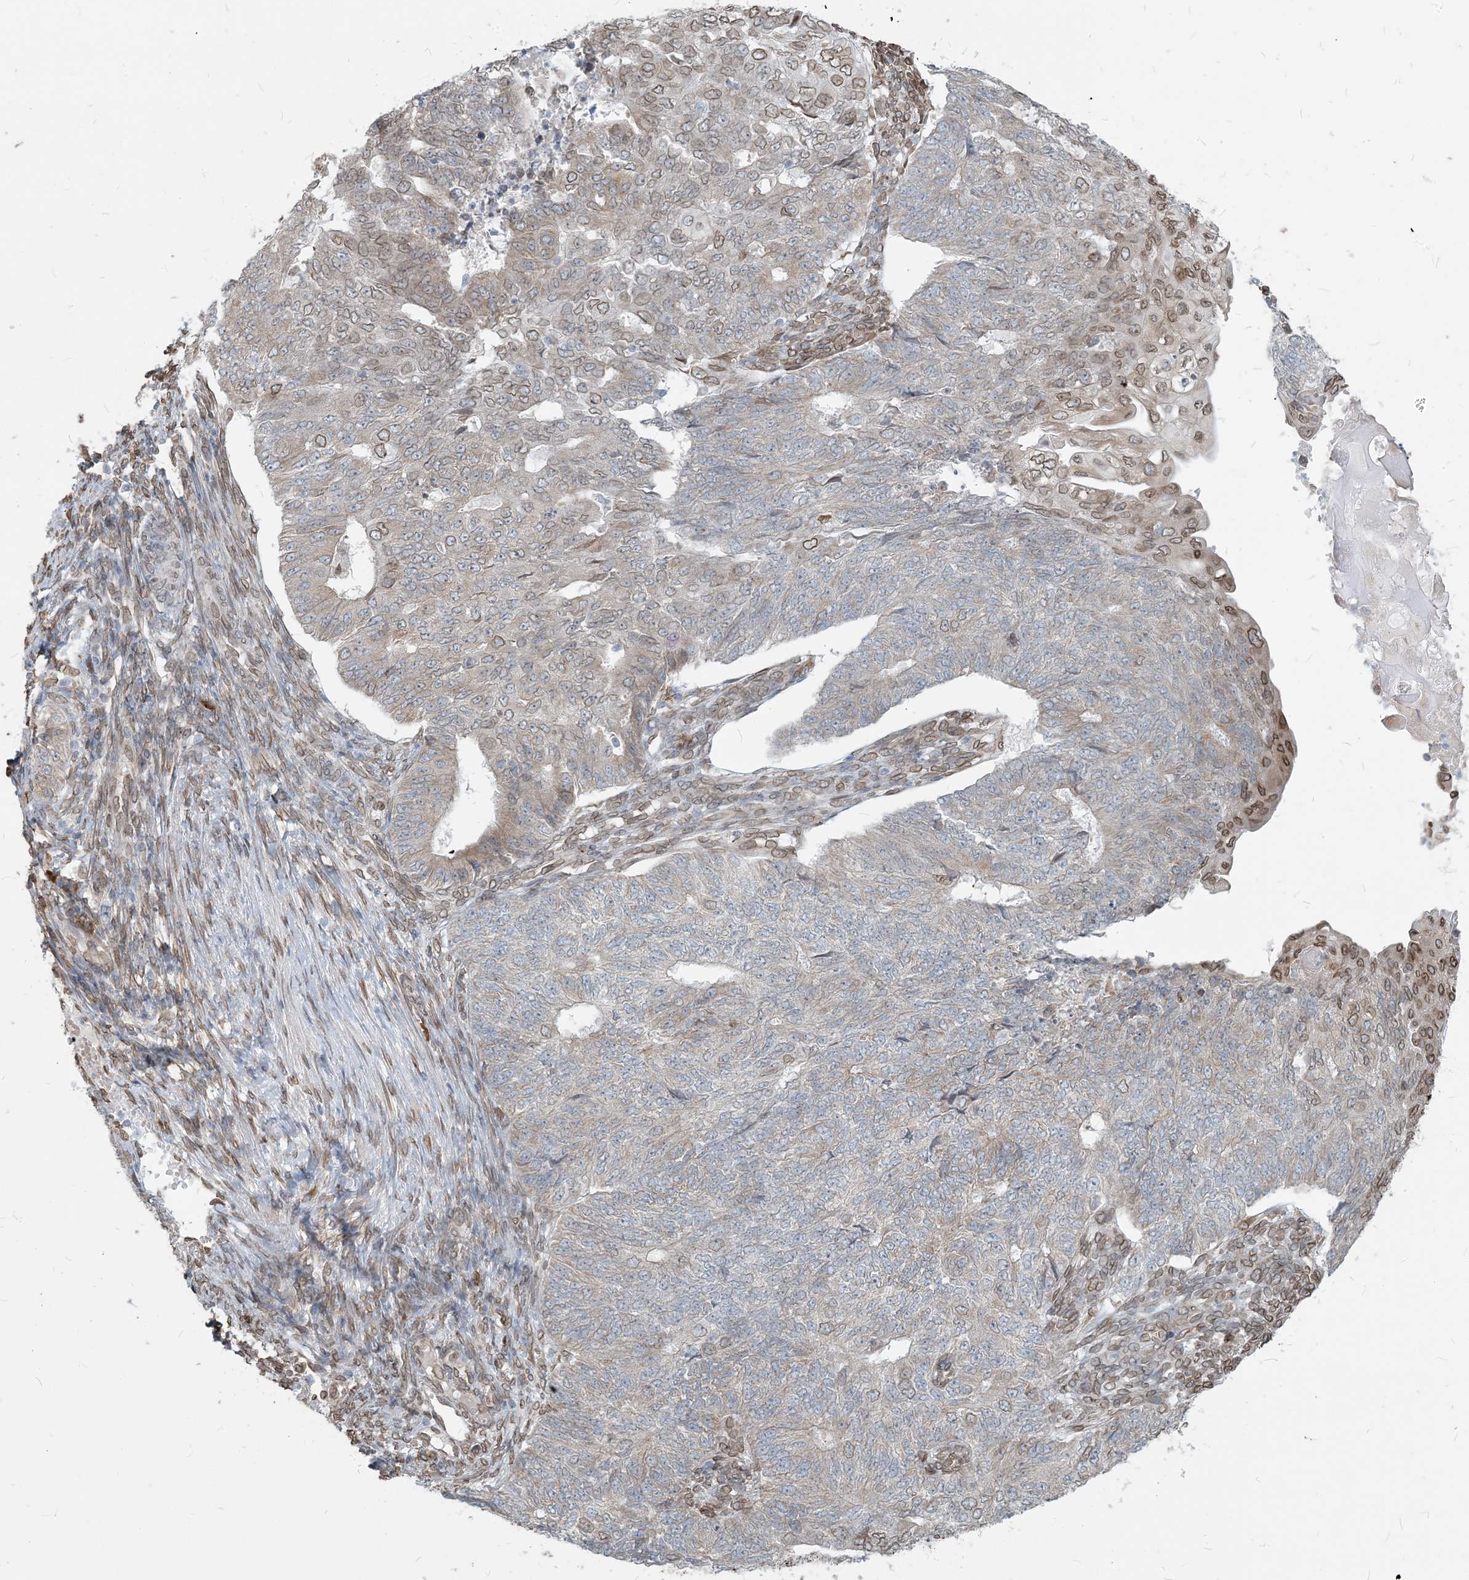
{"staining": {"intensity": "weak", "quantity": "<25%", "location": "cytoplasmic/membranous,nuclear"}, "tissue": "endometrial cancer", "cell_type": "Tumor cells", "image_type": "cancer", "snomed": [{"axis": "morphology", "description": "Adenocarcinoma, NOS"}, {"axis": "topography", "description": "Endometrium"}], "caption": "Histopathology image shows no significant protein expression in tumor cells of adenocarcinoma (endometrial).", "gene": "WWP1", "patient": {"sex": "female", "age": 32}}